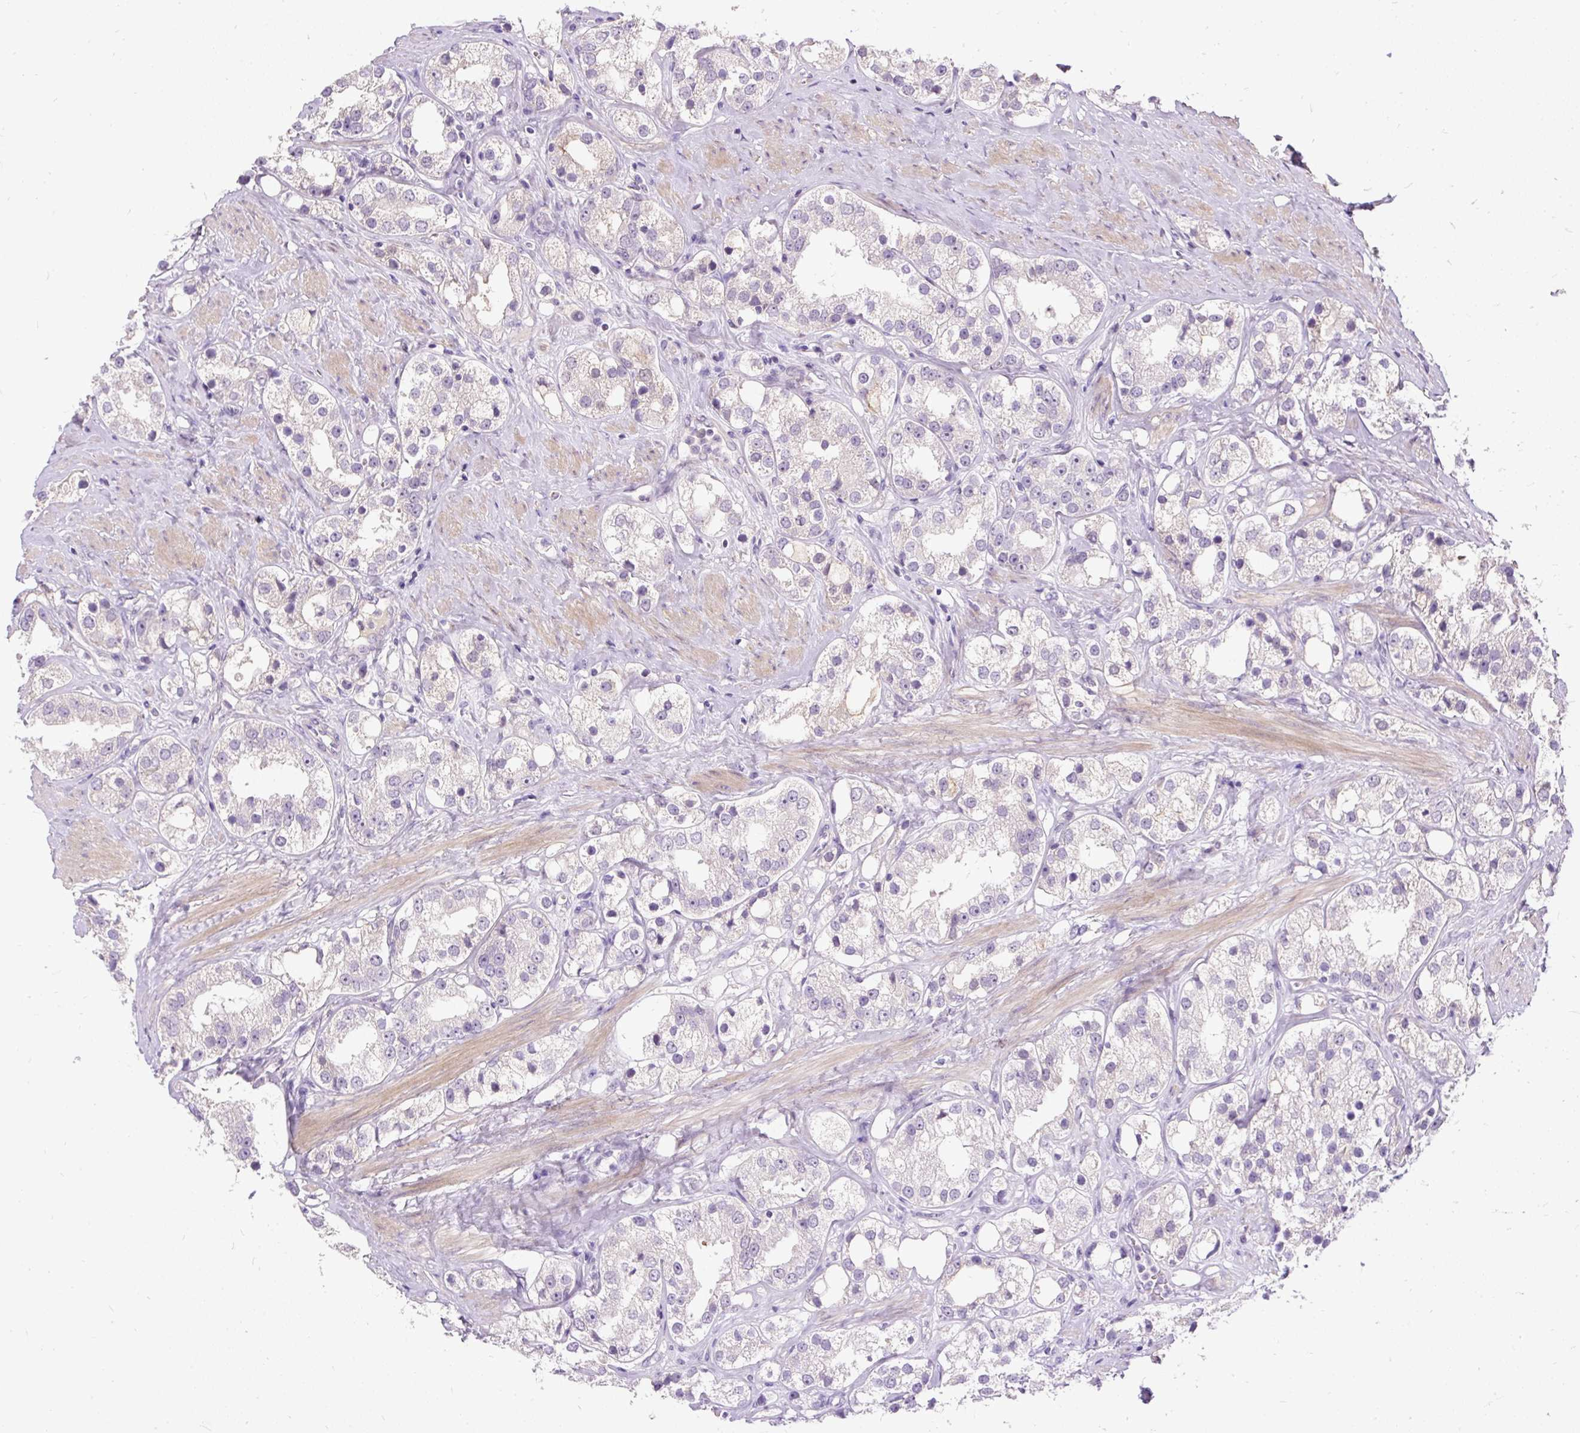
{"staining": {"intensity": "negative", "quantity": "none", "location": "none"}, "tissue": "prostate cancer", "cell_type": "Tumor cells", "image_type": "cancer", "snomed": [{"axis": "morphology", "description": "Adenocarcinoma, NOS"}, {"axis": "topography", "description": "Prostate"}], "caption": "This is a micrograph of IHC staining of prostate adenocarcinoma, which shows no expression in tumor cells. The staining was performed using DAB to visualize the protein expression in brown, while the nuclei were stained in blue with hematoxylin (Magnification: 20x).", "gene": "KRTAP20-3", "patient": {"sex": "male", "age": 79}}